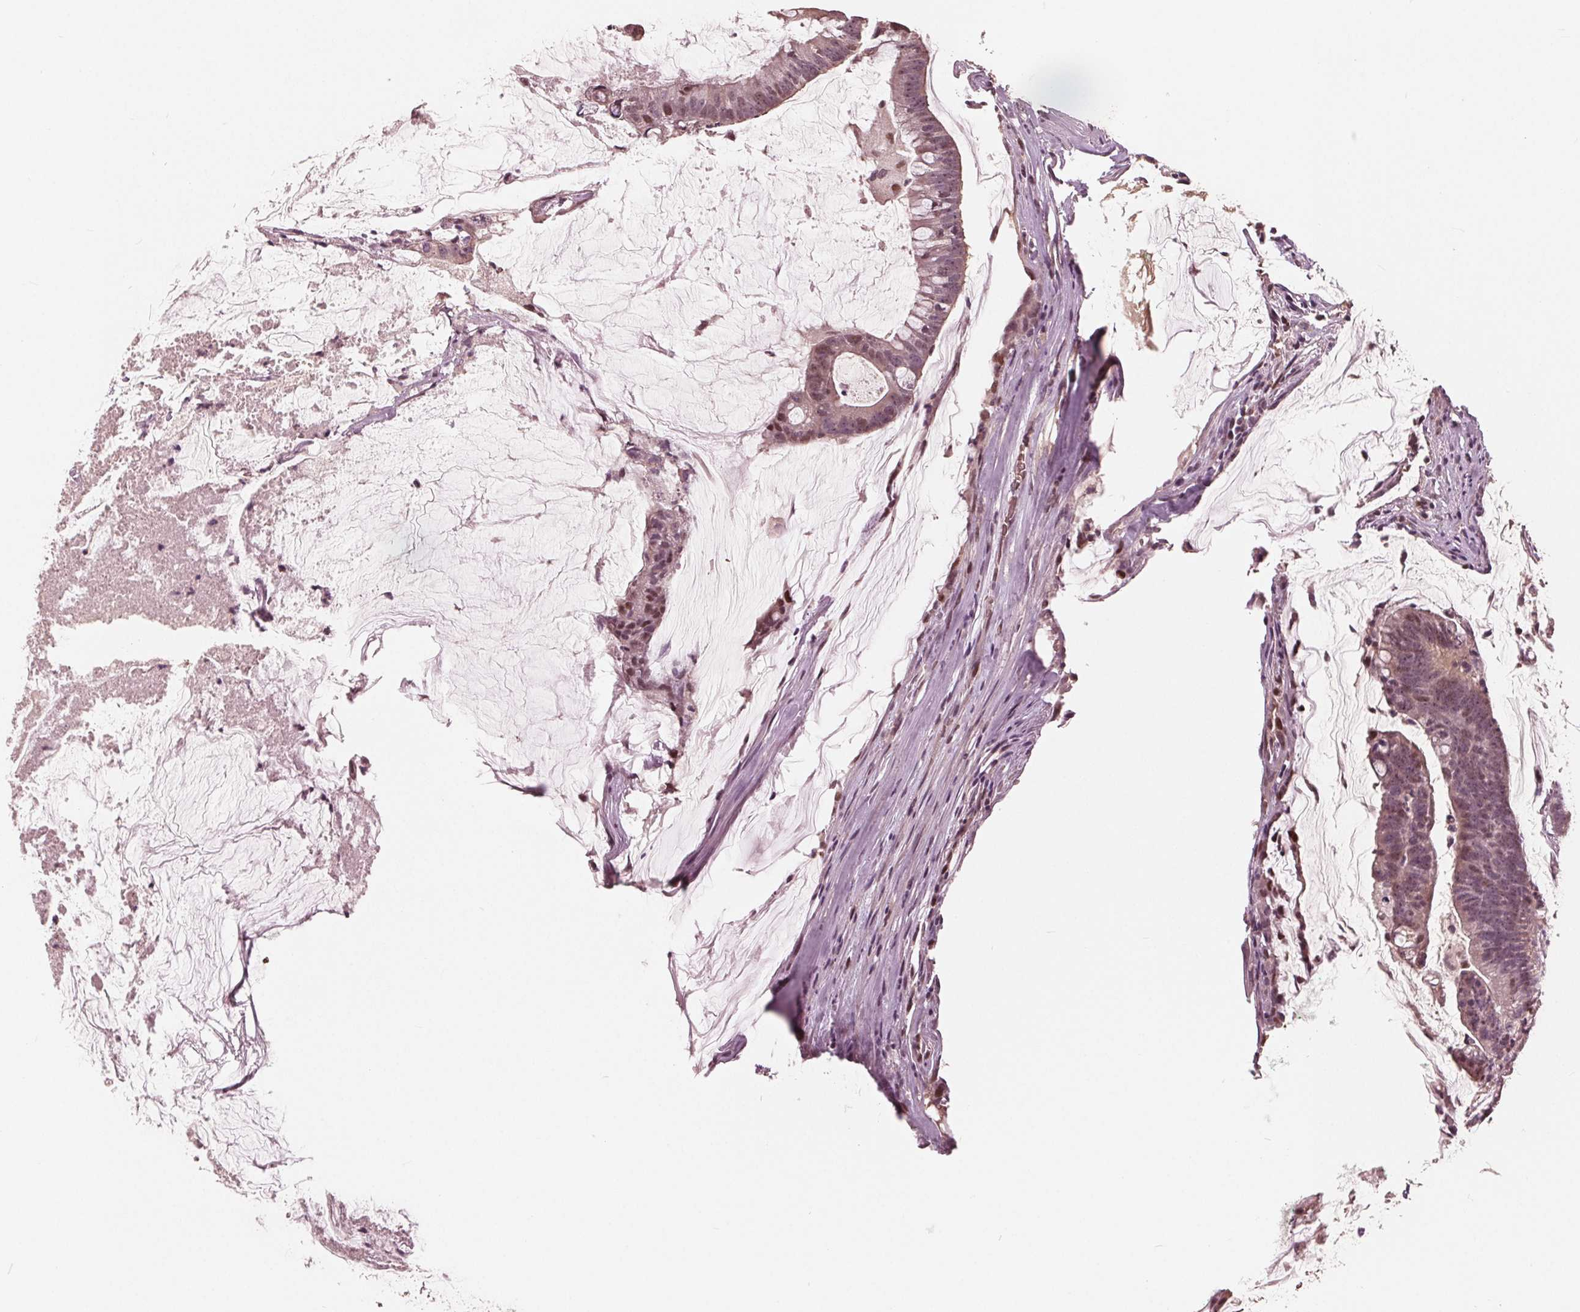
{"staining": {"intensity": "weak", "quantity": "25%-75%", "location": "nuclear"}, "tissue": "colorectal cancer", "cell_type": "Tumor cells", "image_type": "cancer", "snomed": [{"axis": "morphology", "description": "Adenocarcinoma, NOS"}, {"axis": "topography", "description": "Colon"}], "caption": "Immunohistochemistry staining of colorectal cancer (adenocarcinoma), which shows low levels of weak nuclear expression in about 25%-75% of tumor cells indicating weak nuclear protein expression. The staining was performed using DAB (brown) for protein detection and nuclei were counterstained in hematoxylin (blue).", "gene": "HIRIP3", "patient": {"sex": "male", "age": 62}}